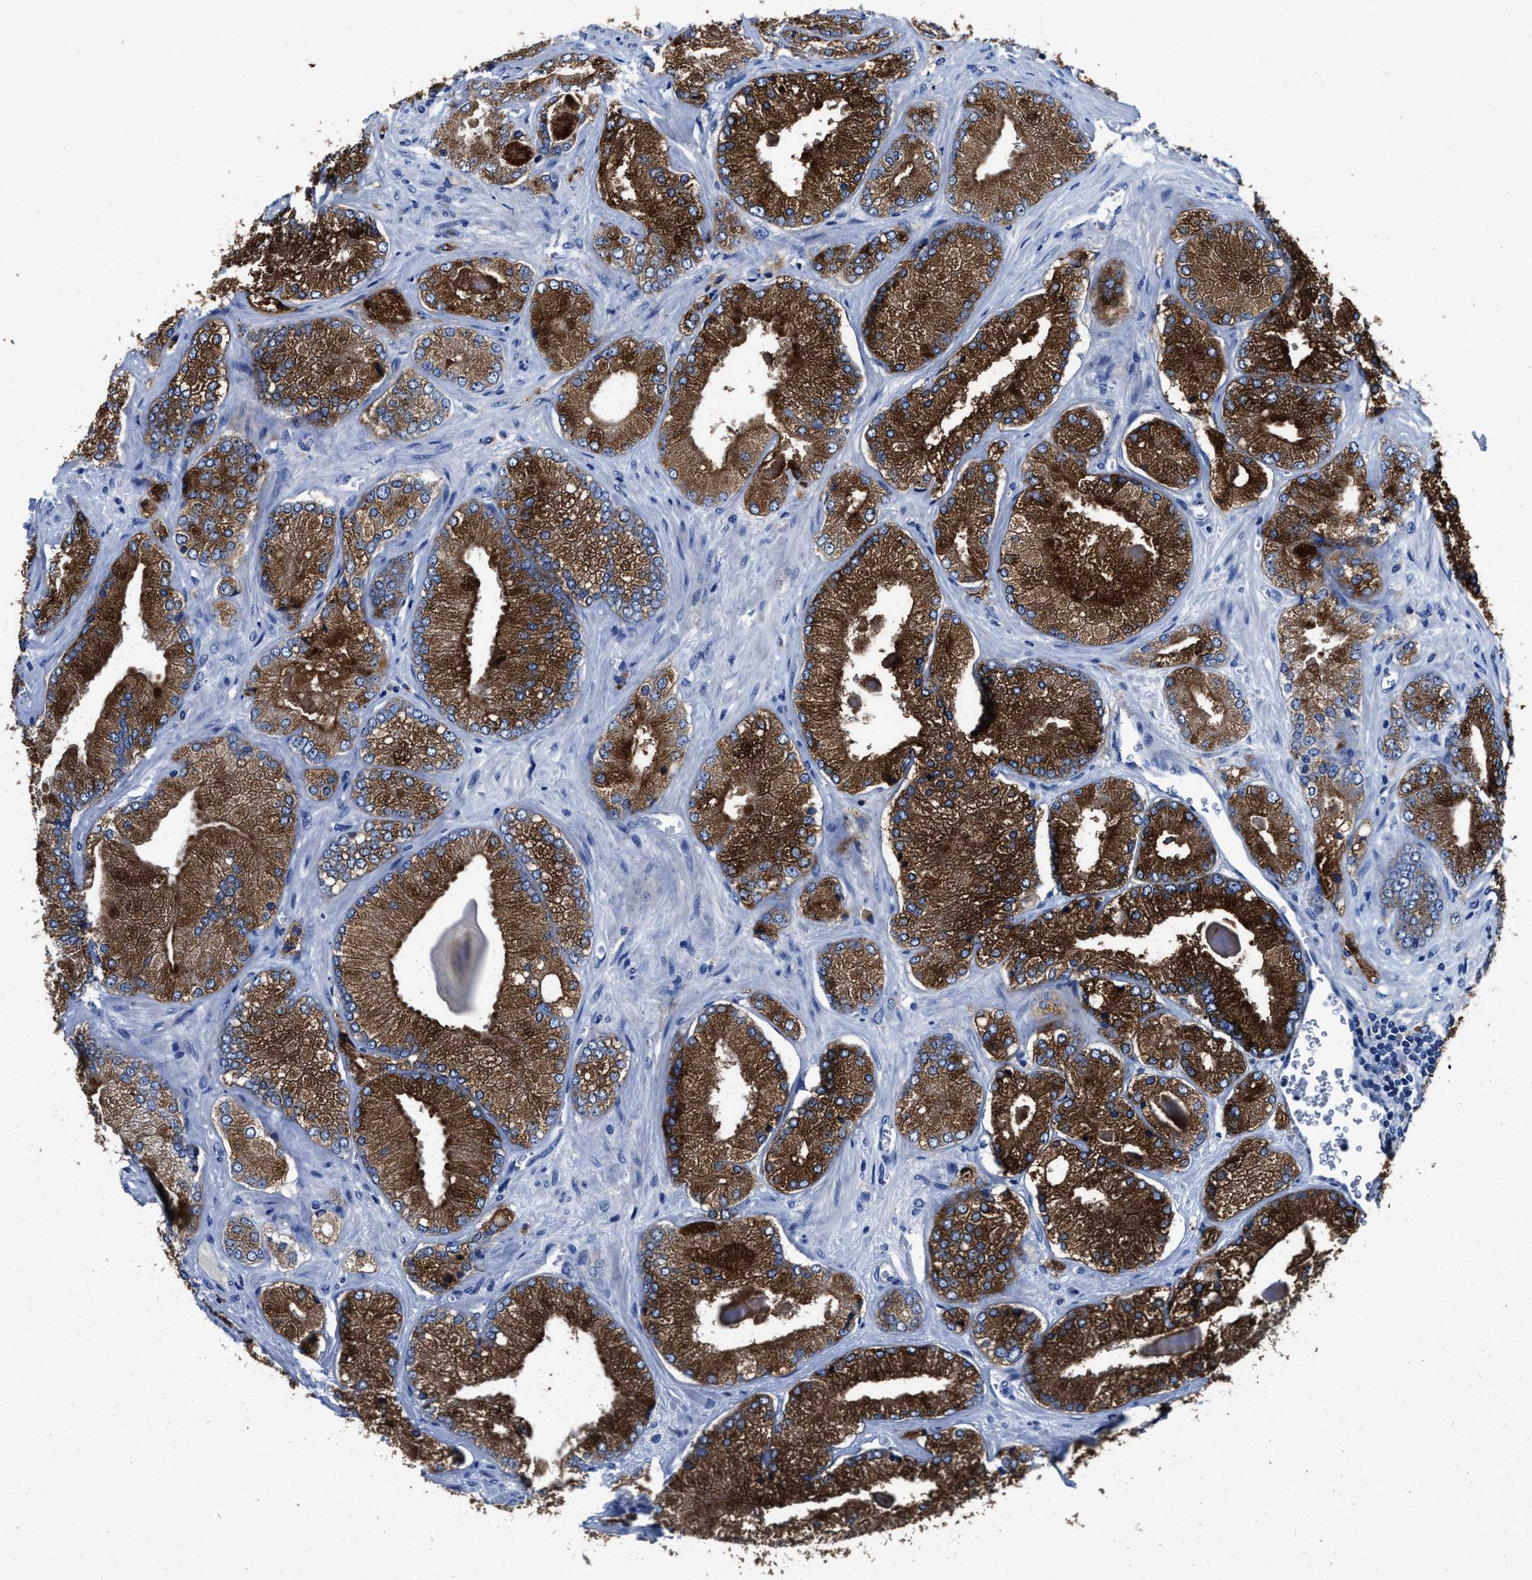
{"staining": {"intensity": "strong", "quantity": ">75%", "location": "cytoplasmic/membranous"}, "tissue": "prostate cancer", "cell_type": "Tumor cells", "image_type": "cancer", "snomed": [{"axis": "morphology", "description": "Adenocarcinoma, Low grade"}, {"axis": "topography", "description": "Prostate"}], "caption": "This is a histology image of immunohistochemistry staining of prostate low-grade adenocarcinoma, which shows strong positivity in the cytoplasmic/membranous of tumor cells.", "gene": "UBR4", "patient": {"sex": "male", "age": 65}}